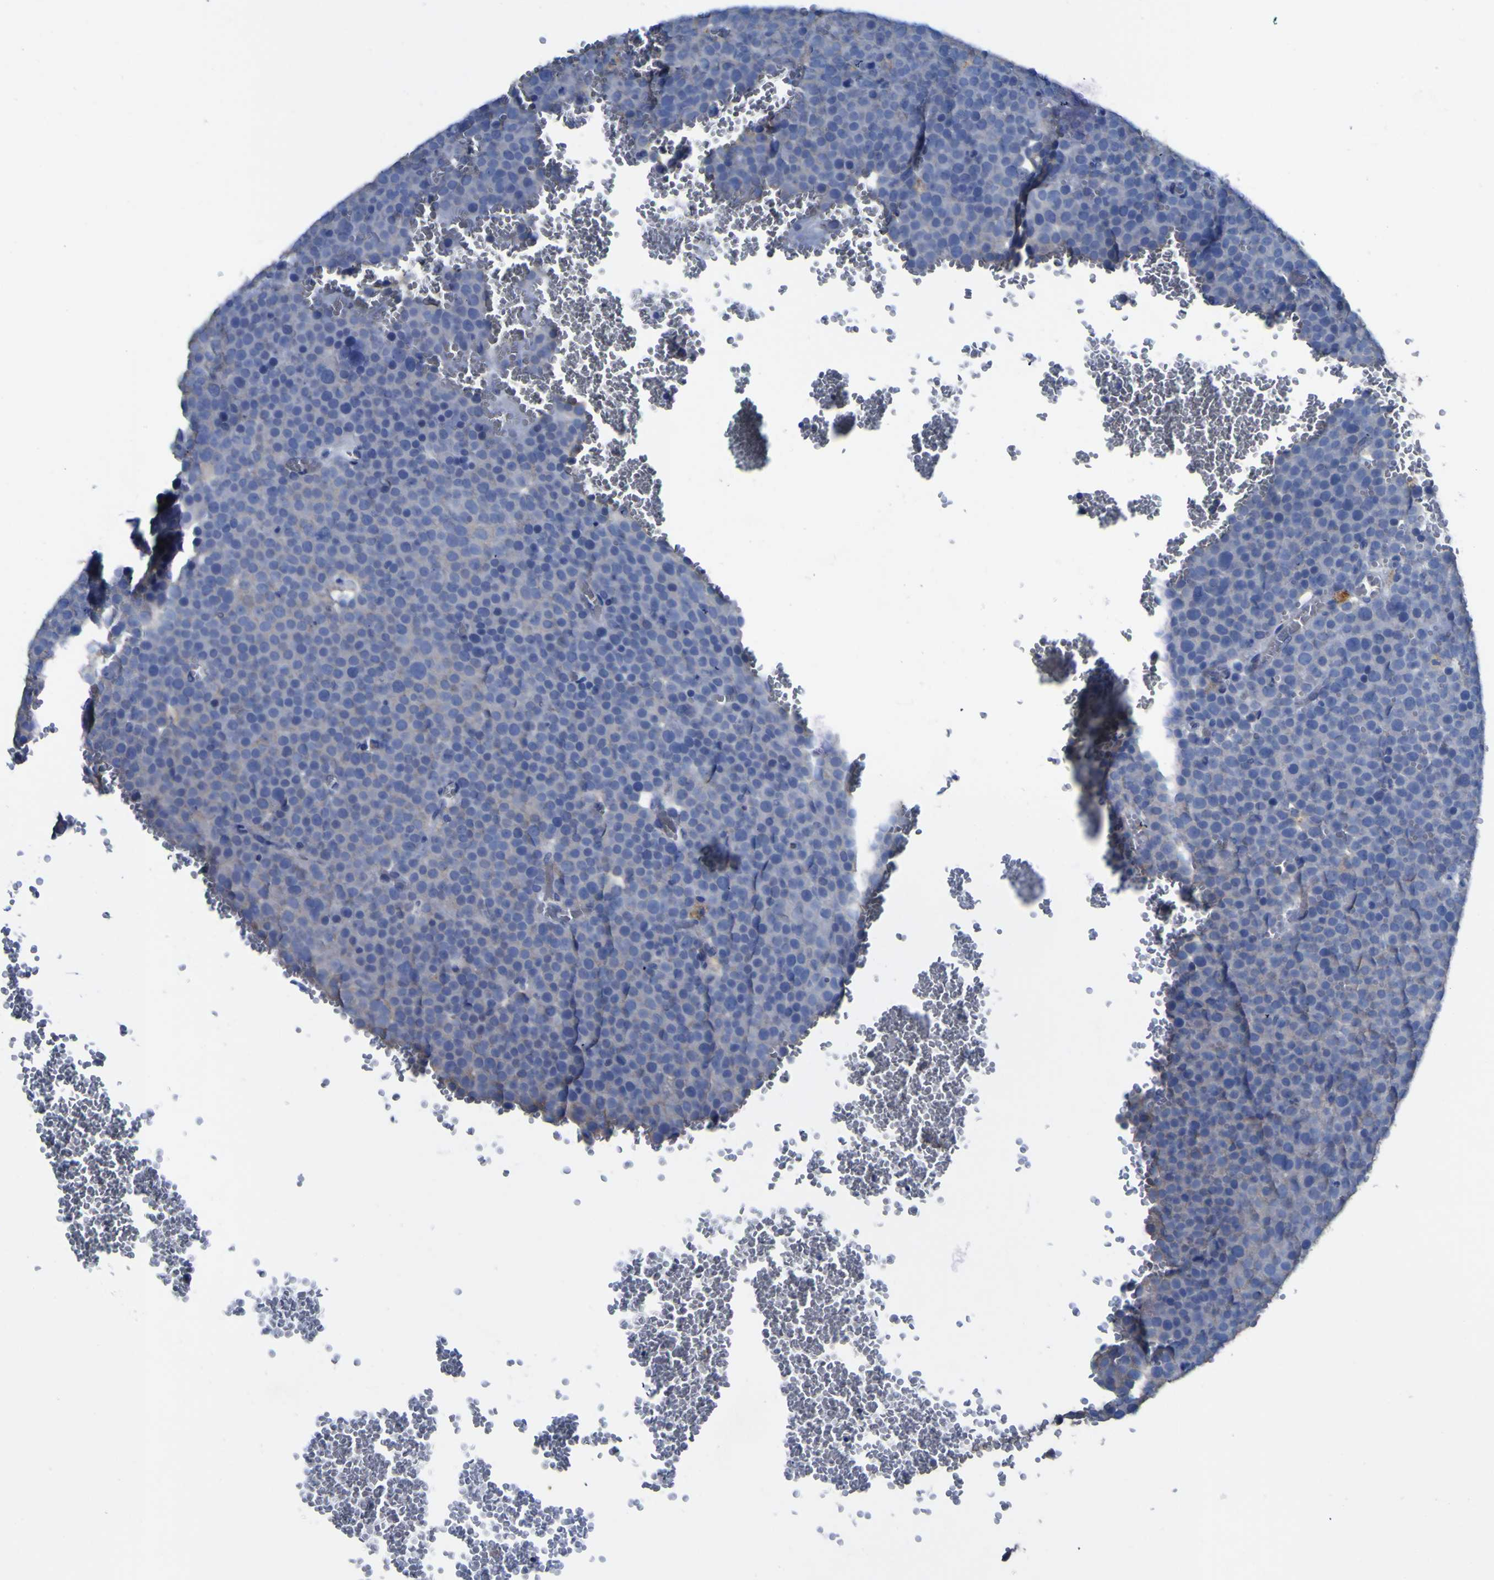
{"staining": {"intensity": "negative", "quantity": "none", "location": "none"}, "tissue": "testis cancer", "cell_type": "Tumor cells", "image_type": "cancer", "snomed": [{"axis": "morphology", "description": "Seminoma, NOS"}, {"axis": "topography", "description": "Testis"}], "caption": "Testis seminoma stained for a protein using immunohistochemistry (IHC) demonstrates no positivity tumor cells.", "gene": "AGO4", "patient": {"sex": "male", "age": 71}}